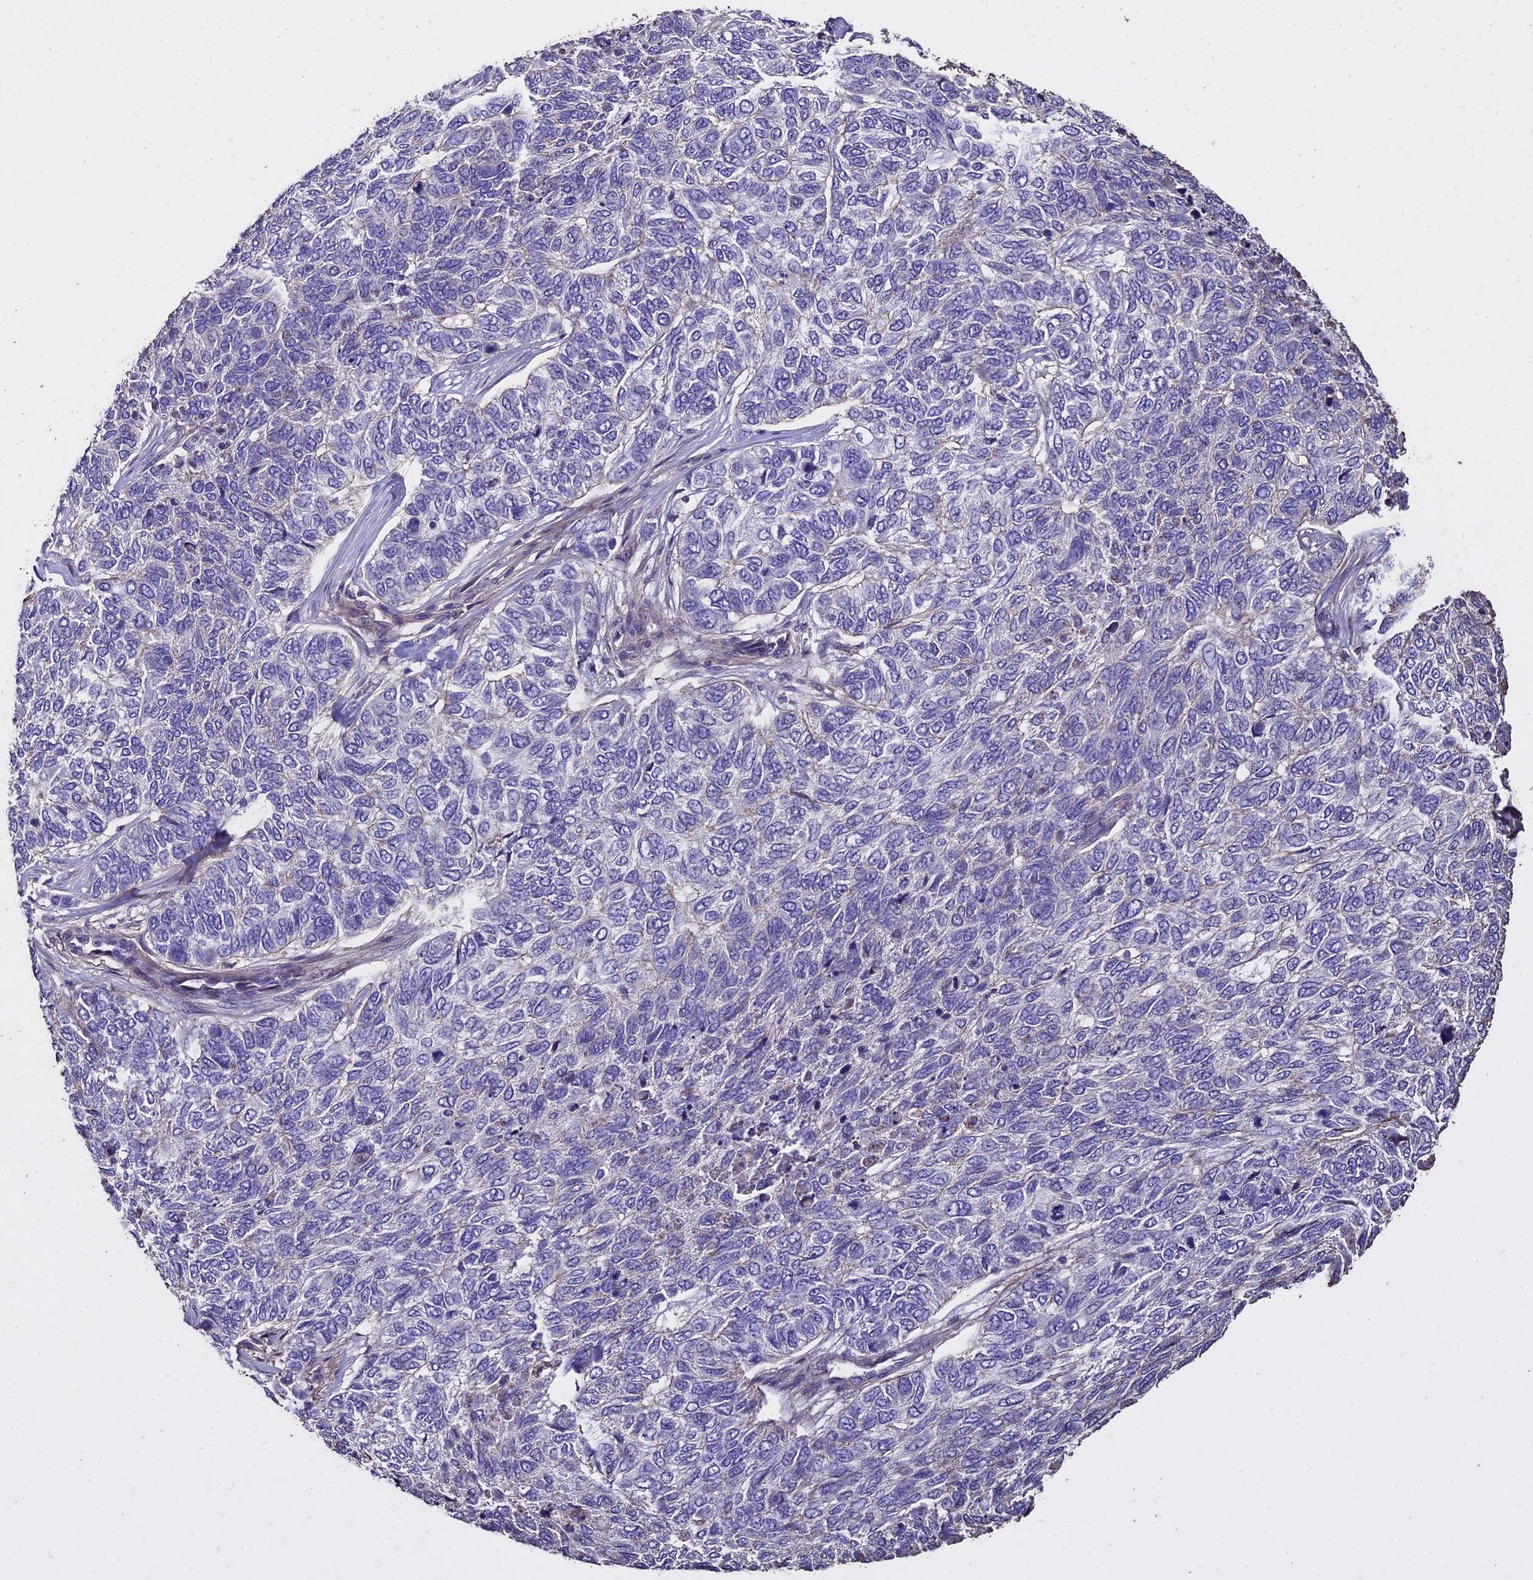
{"staining": {"intensity": "negative", "quantity": "none", "location": "none"}, "tissue": "skin cancer", "cell_type": "Tumor cells", "image_type": "cancer", "snomed": [{"axis": "morphology", "description": "Basal cell carcinoma"}, {"axis": "topography", "description": "Skin"}], "caption": "DAB (3,3'-diaminobenzidine) immunohistochemical staining of skin cancer displays no significant staining in tumor cells.", "gene": "USB1", "patient": {"sex": "female", "age": 65}}